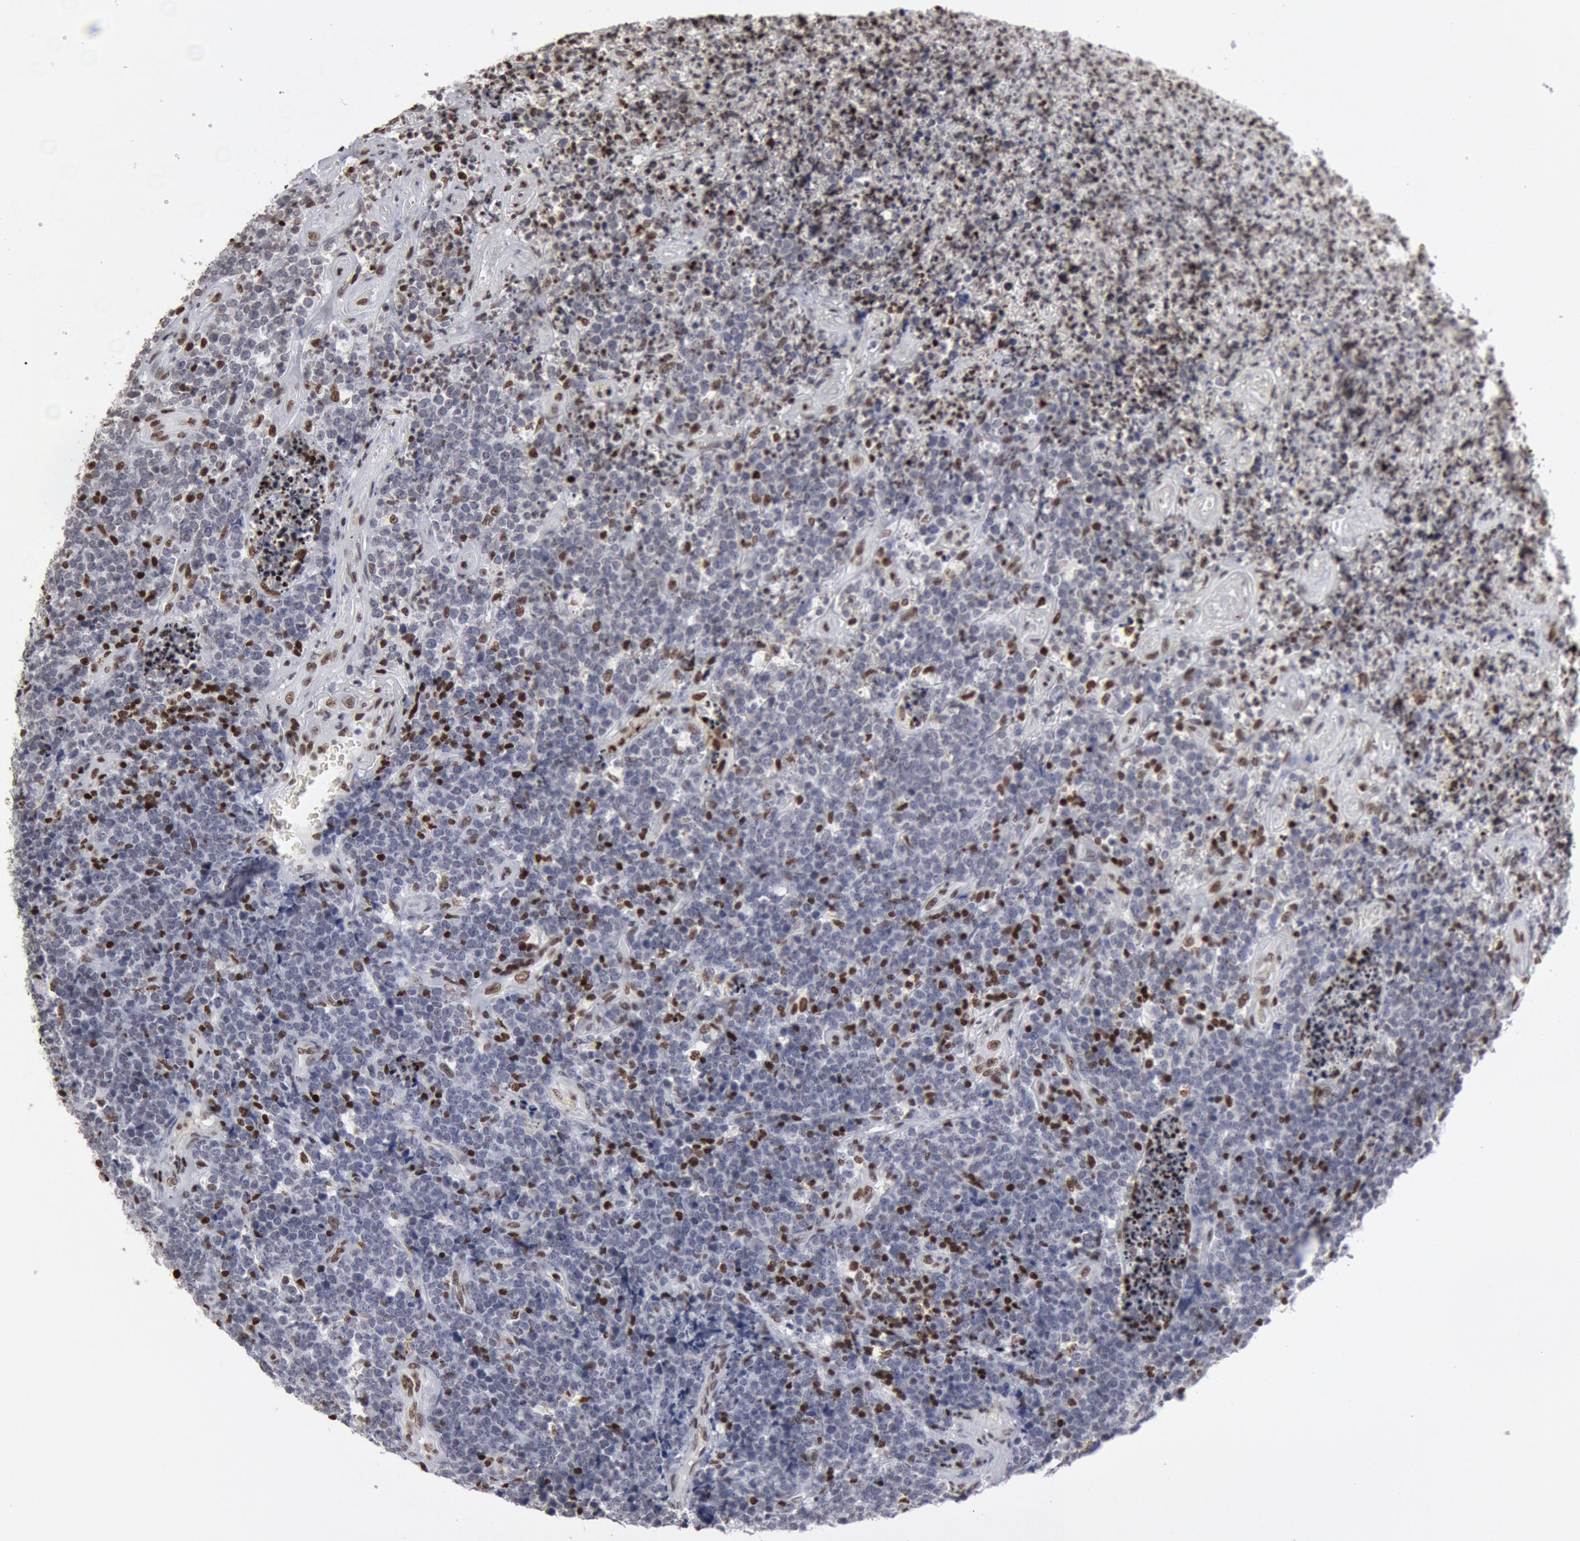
{"staining": {"intensity": "strong", "quantity": "<25%", "location": "nuclear"}, "tissue": "lymphoma", "cell_type": "Tumor cells", "image_type": "cancer", "snomed": [{"axis": "morphology", "description": "Malignant lymphoma, non-Hodgkin's type, High grade"}, {"axis": "topography", "description": "Small intestine"}, {"axis": "topography", "description": "Colon"}], "caption": "Malignant lymphoma, non-Hodgkin's type (high-grade) stained with IHC demonstrates strong nuclear positivity in approximately <25% of tumor cells.", "gene": "SUB1", "patient": {"sex": "male", "age": 8}}